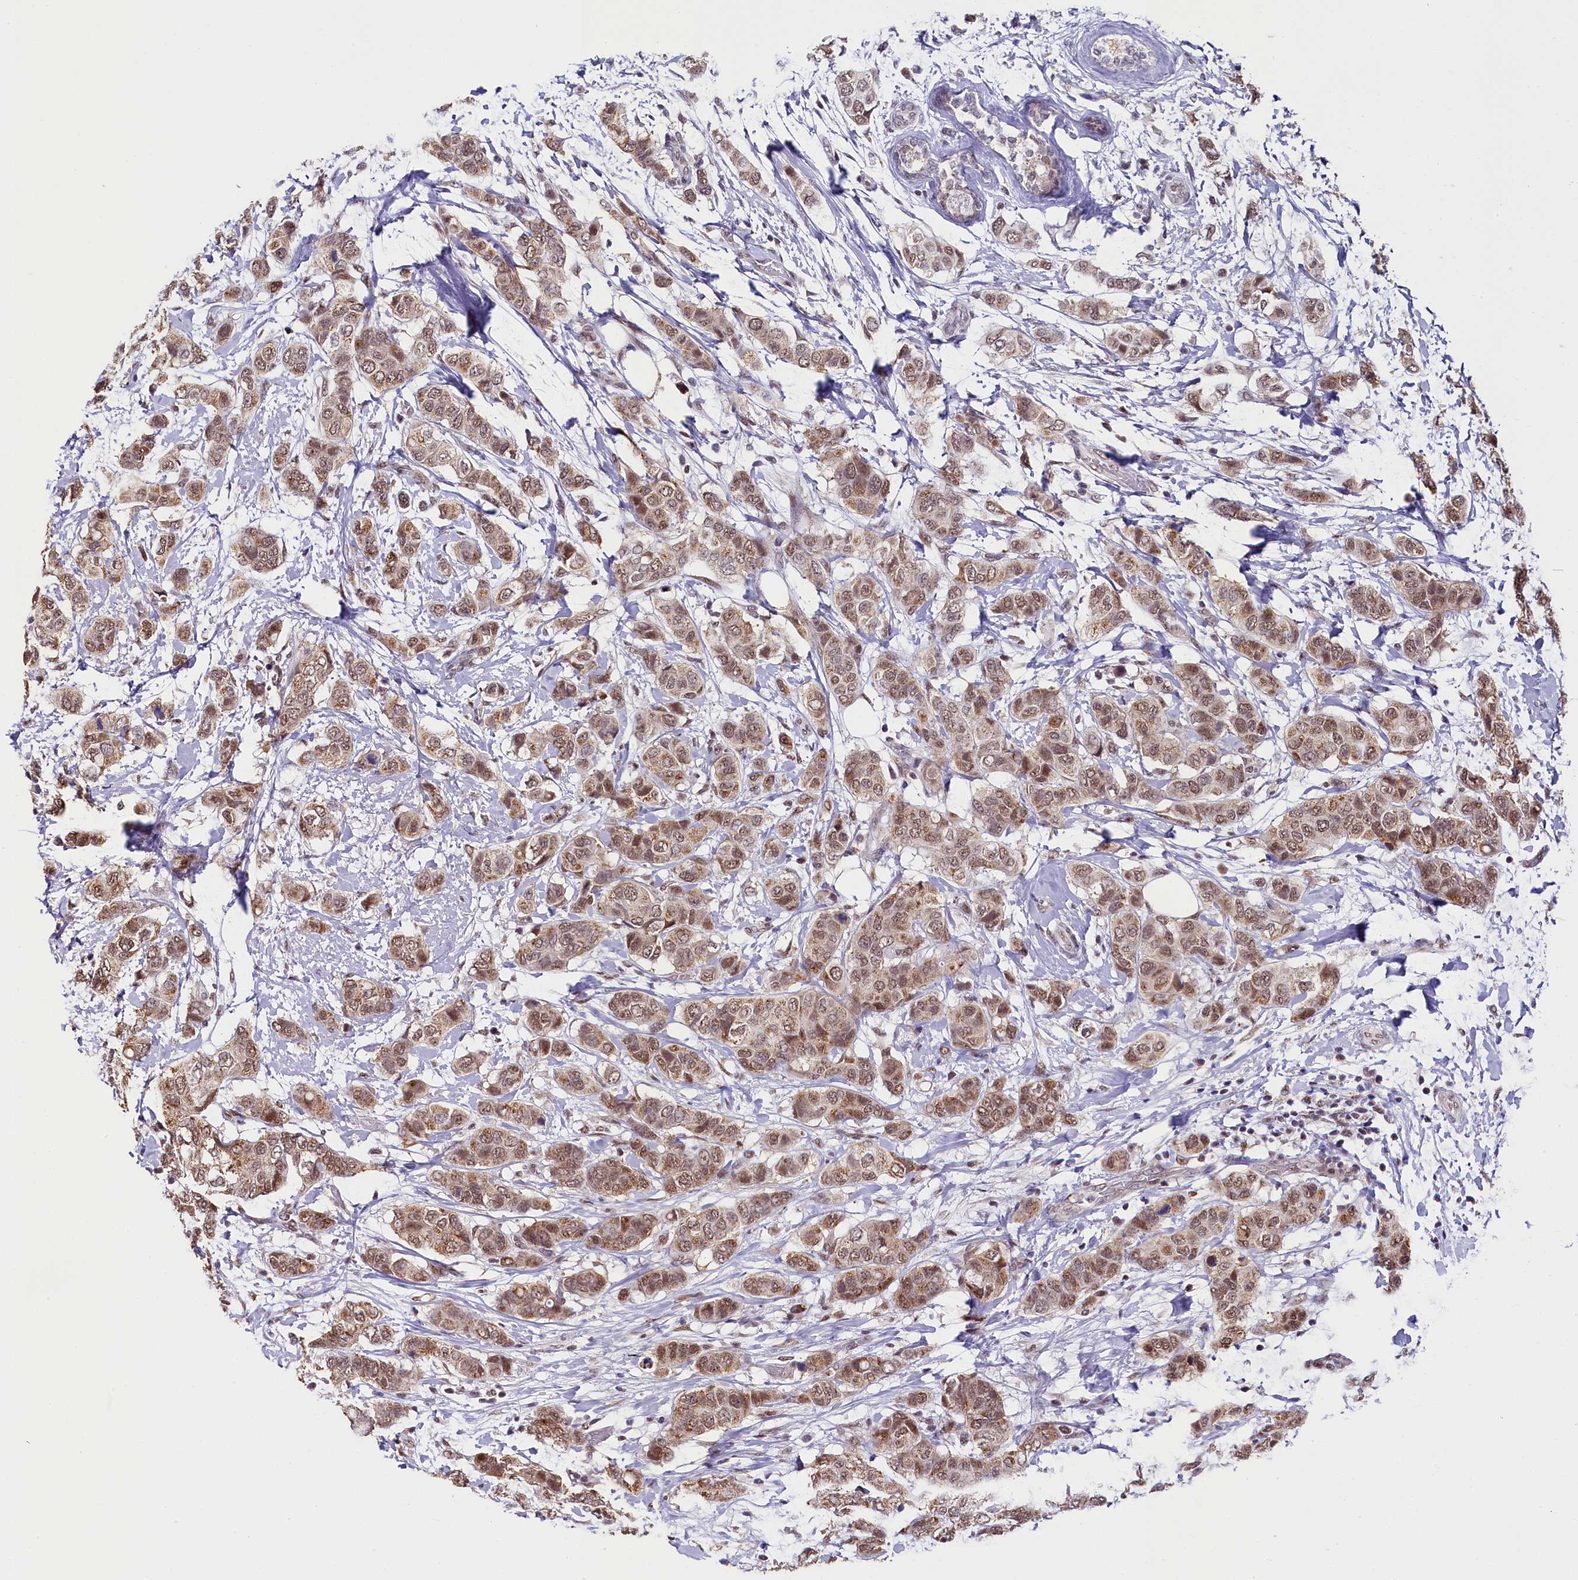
{"staining": {"intensity": "moderate", "quantity": ">75%", "location": "cytoplasmic/membranous,nuclear"}, "tissue": "breast cancer", "cell_type": "Tumor cells", "image_type": "cancer", "snomed": [{"axis": "morphology", "description": "Lobular carcinoma"}, {"axis": "topography", "description": "Breast"}], "caption": "Immunohistochemical staining of lobular carcinoma (breast) demonstrates medium levels of moderate cytoplasmic/membranous and nuclear protein positivity in about >75% of tumor cells. (DAB (3,3'-diaminobenzidine) = brown stain, brightfield microscopy at high magnification).", "gene": "NCBP1", "patient": {"sex": "female", "age": 51}}